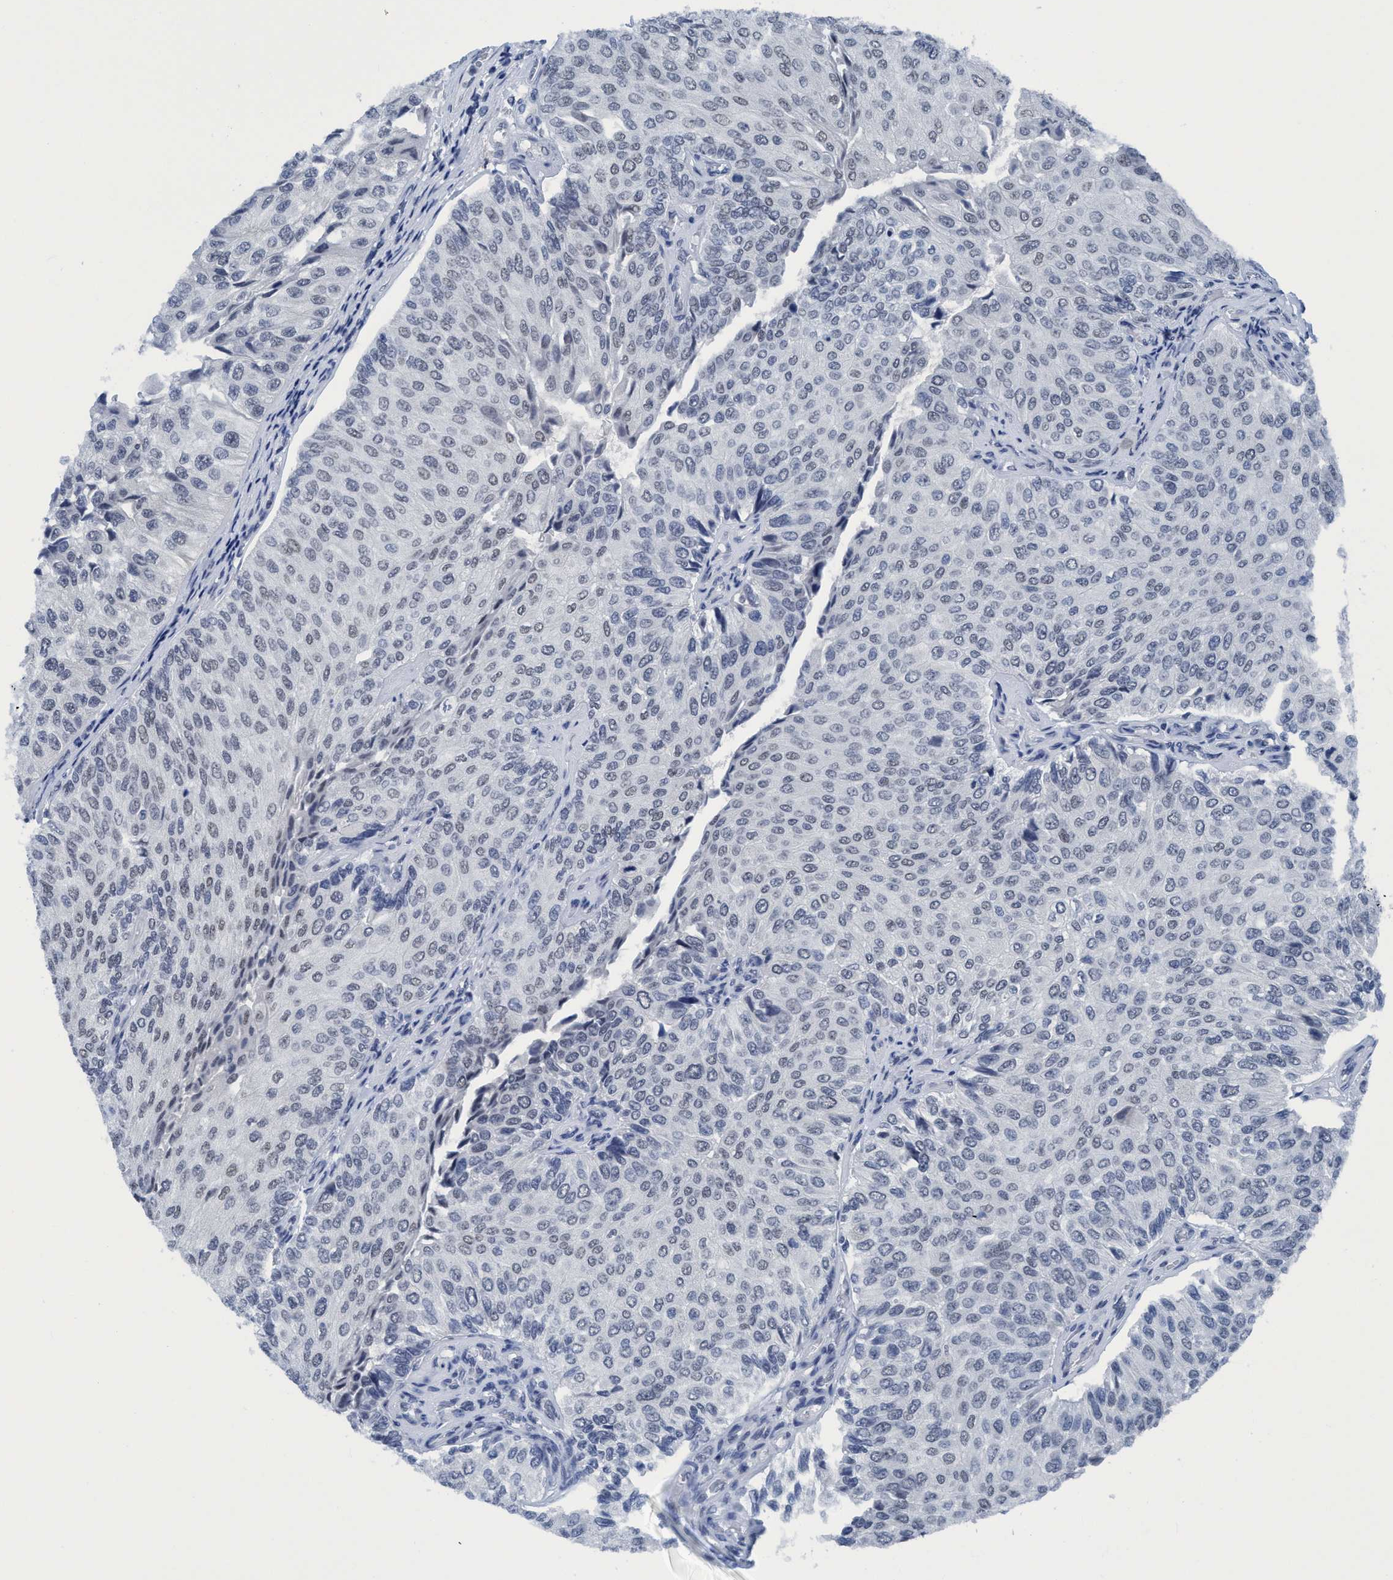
{"staining": {"intensity": "negative", "quantity": "none", "location": "none"}, "tissue": "urothelial cancer", "cell_type": "Tumor cells", "image_type": "cancer", "snomed": [{"axis": "morphology", "description": "Urothelial carcinoma, High grade"}, {"axis": "topography", "description": "Kidney"}, {"axis": "topography", "description": "Urinary bladder"}], "caption": "Immunohistochemistry (IHC) of high-grade urothelial carcinoma exhibits no staining in tumor cells.", "gene": "DNAI1", "patient": {"sex": "male", "age": 77}}